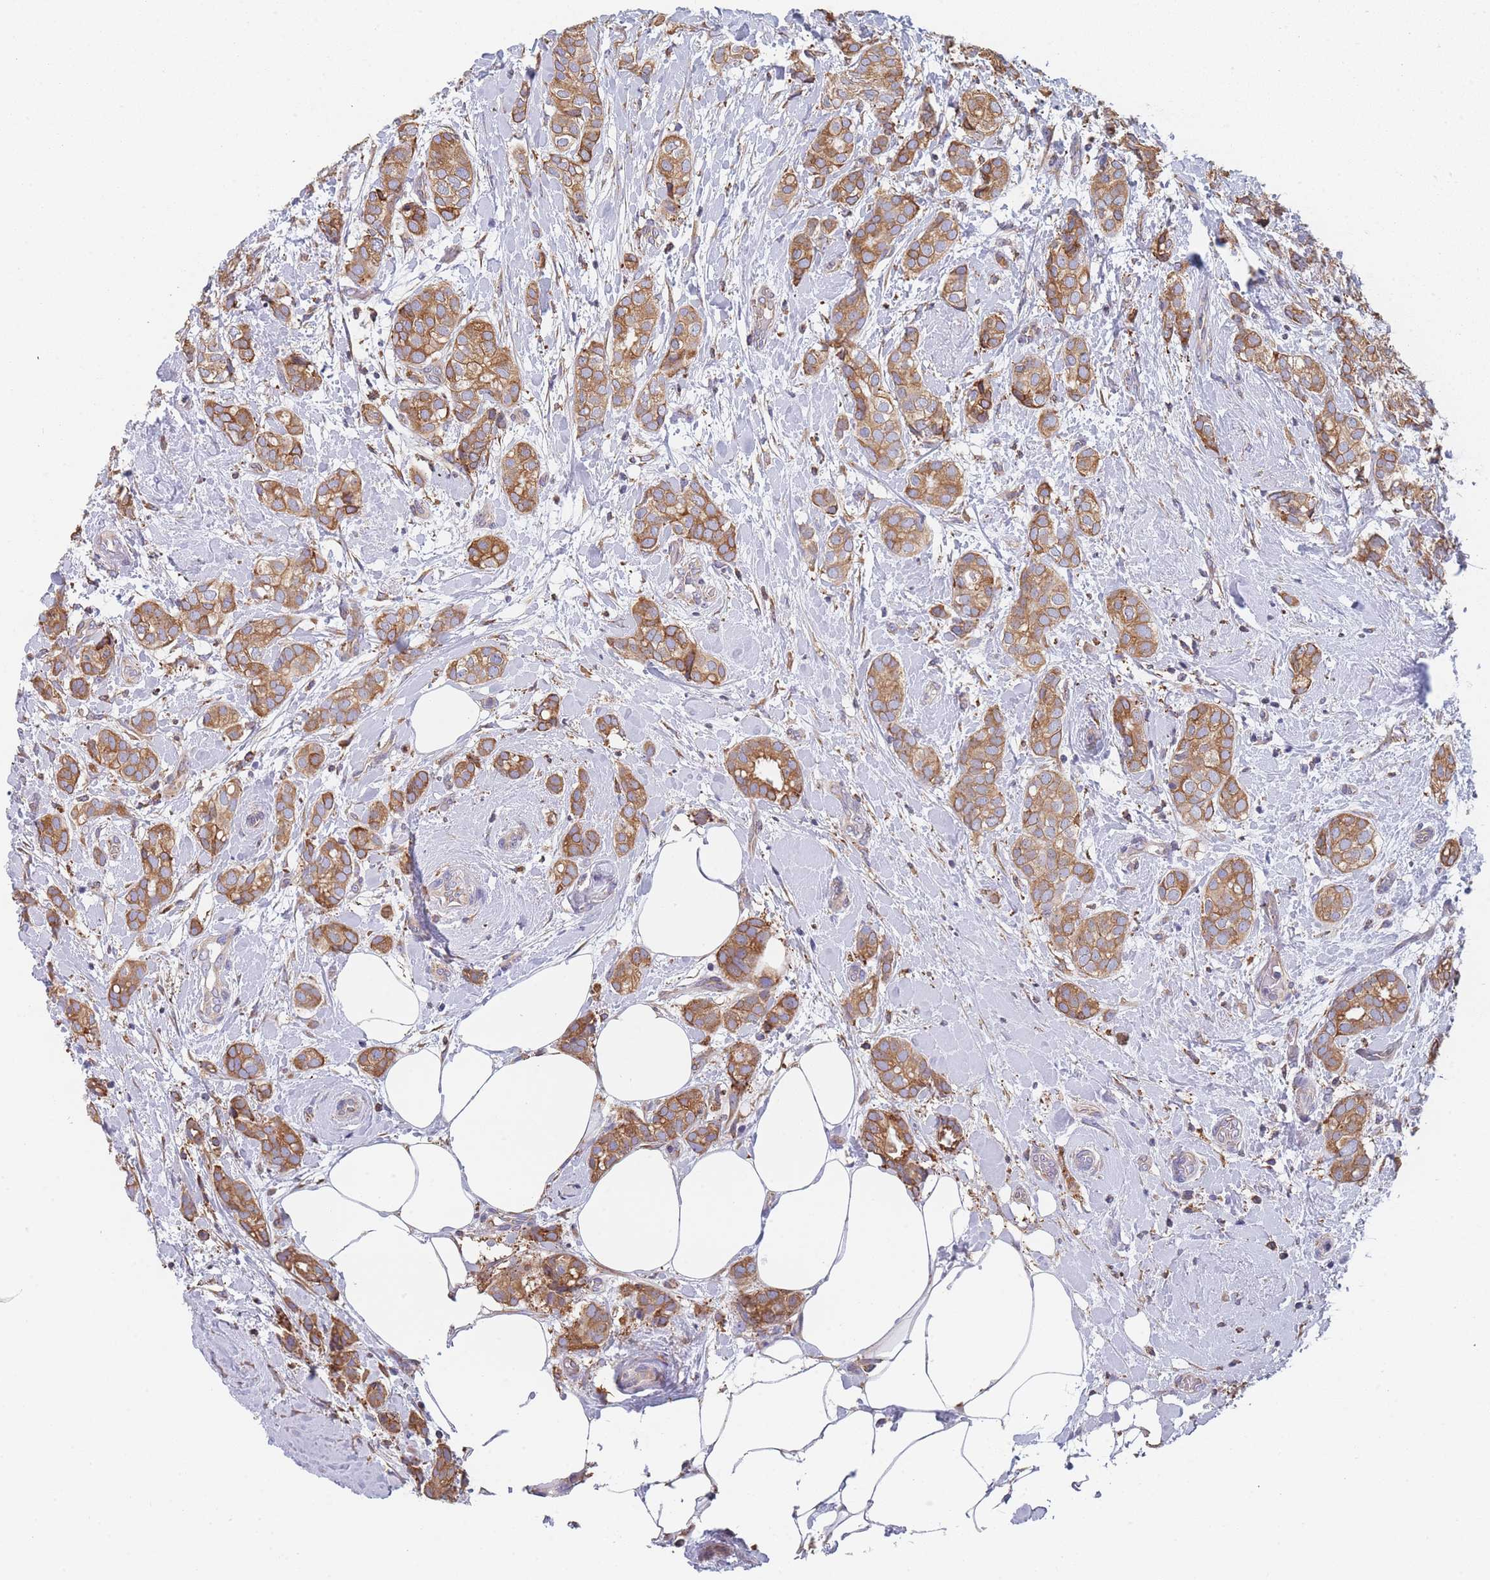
{"staining": {"intensity": "moderate", "quantity": ">75%", "location": "cytoplasmic/membranous"}, "tissue": "breast cancer", "cell_type": "Tumor cells", "image_type": "cancer", "snomed": [{"axis": "morphology", "description": "Duct carcinoma"}, {"axis": "topography", "description": "Breast"}], "caption": "Protein staining of breast cancer tissue demonstrates moderate cytoplasmic/membranous expression in approximately >75% of tumor cells.", "gene": "OR7C2", "patient": {"sex": "female", "age": 73}}